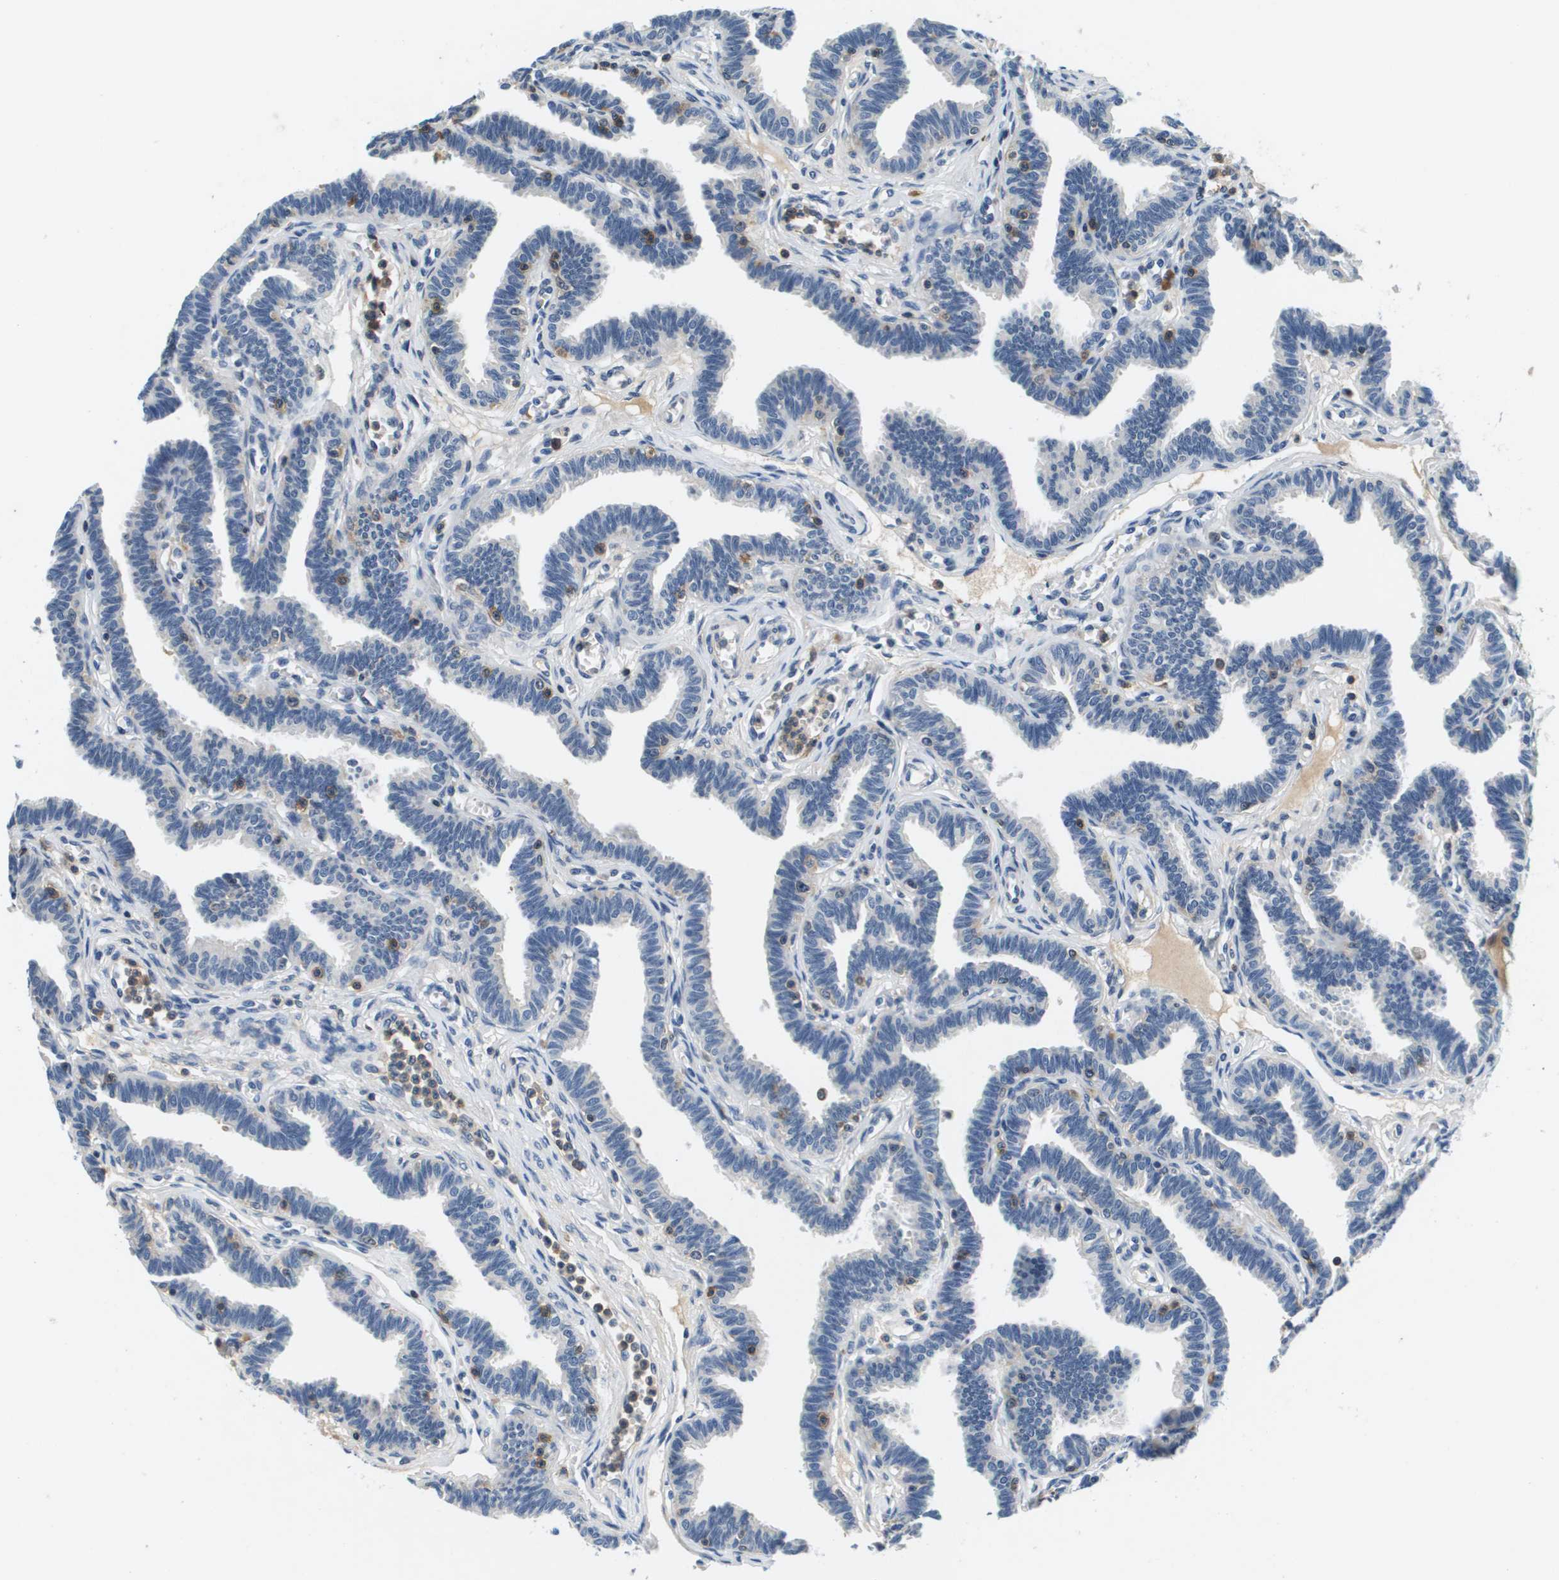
{"staining": {"intensity": "negative", "quantity": "none", "location": "none"}, "tissue": "fallopian tube", "cell_type": "Glandular cells", "image_type": "normal", "snomed": [{"axis": "morphology", "description": "Normal tissue, NOS"}, {"axis": "topography", "description": "Fallopian tube"}, {"axis": "topography", "description": "Ovary"}], "caption": "A photomicrograph of fallopian tube stained for a protein demonstrates no brown staining in glandular cells. (Brightfield microscopy of DAB immunohistochemistry (IHC) at high magnification).", "gene": "KCNQ5", "patient": {"sex": "female", "age": 23}}